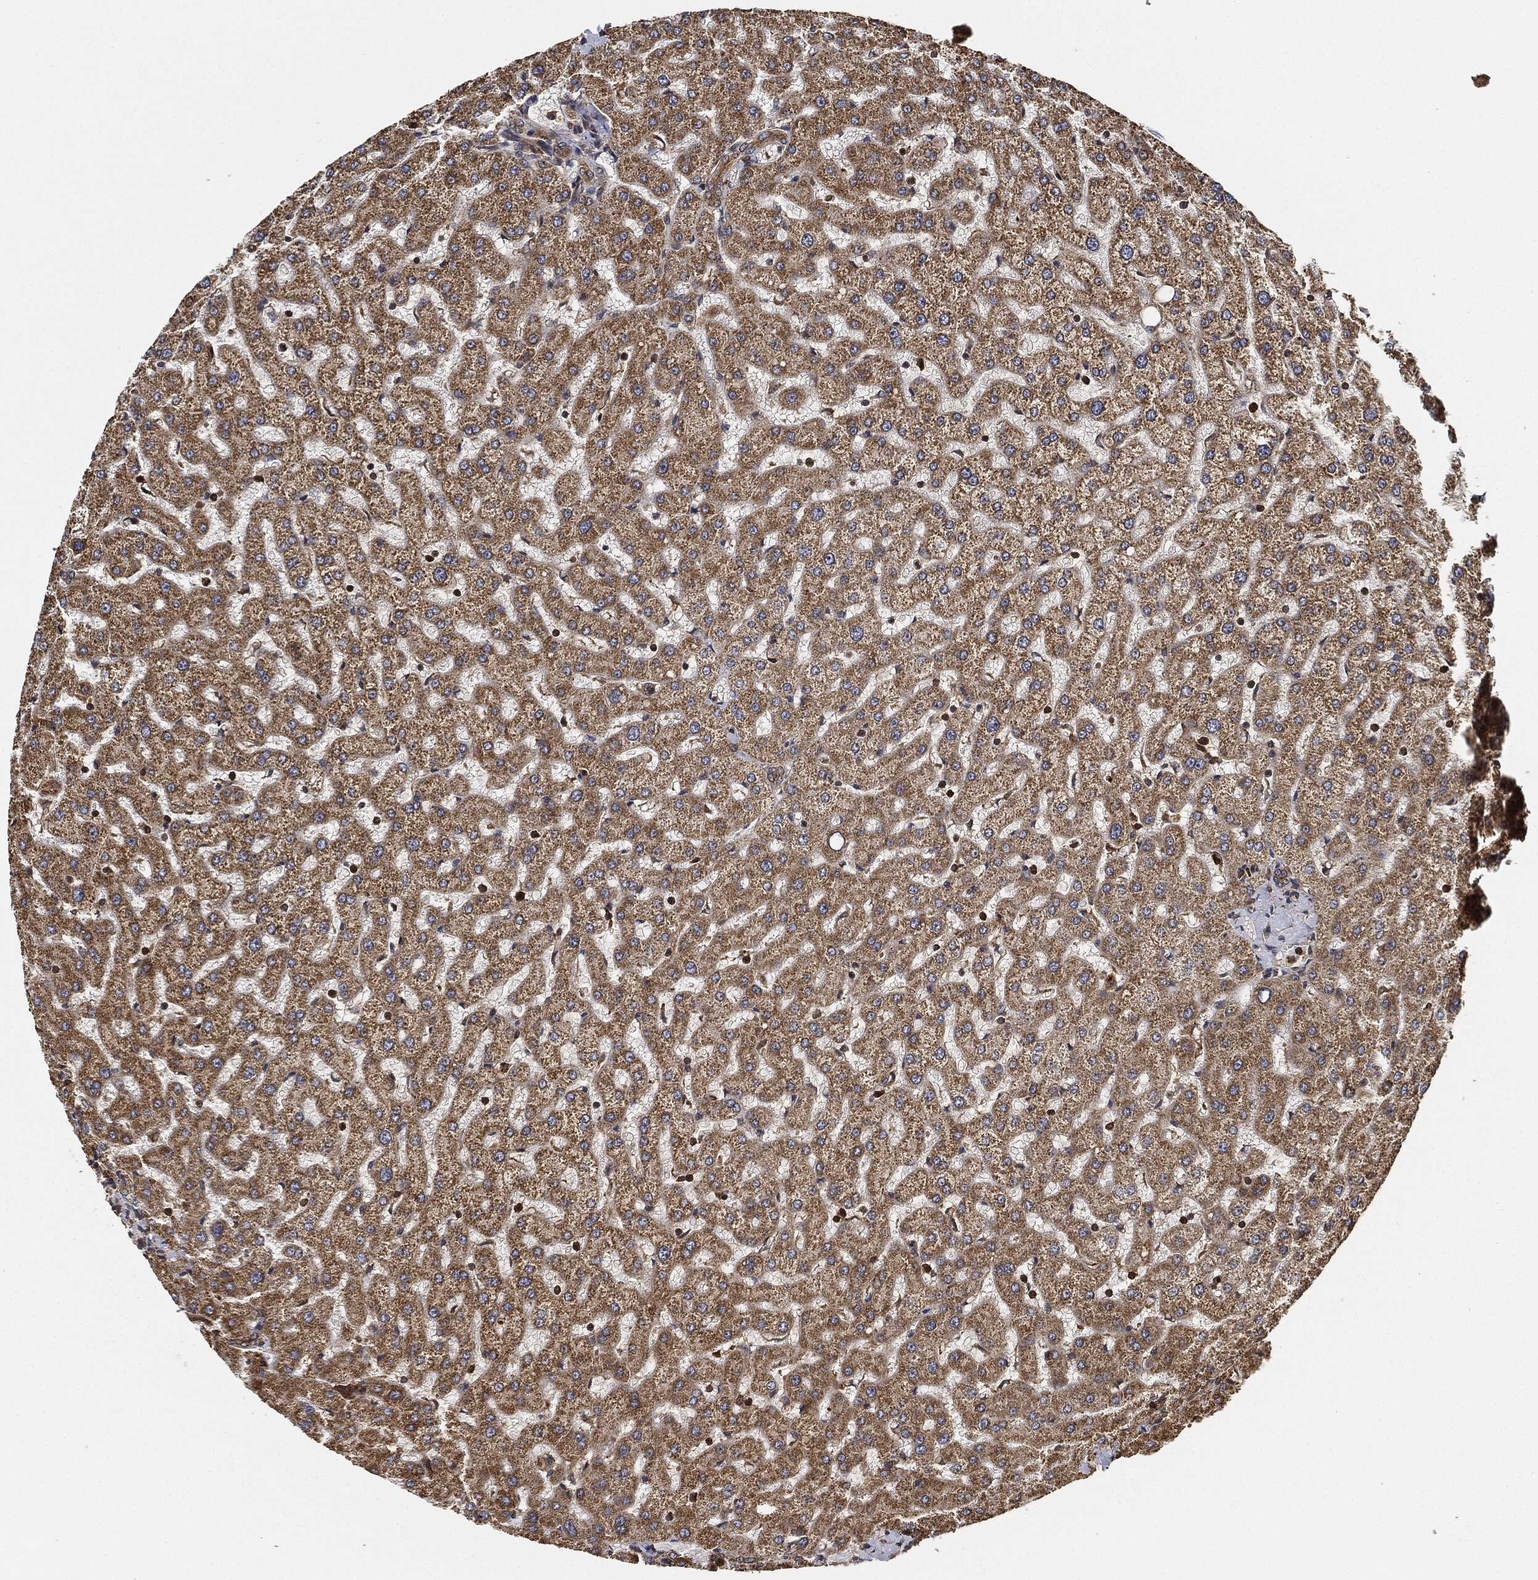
{"staining": {"intensity": "weak", "quantity": ">75%", "location": "cytoplasmic/membranous"}, "tissue": "liver", "cell_type": "Cholangiocytes", "image_type": "normal", "snomed": [{"axis": "morphology", "description": "Normal tissue, NOS"}, {"axis": "topography", "description": "Liver"}], "caption": "IHC of benign human liver exhibits low levels of weak cytoplasmic/membranous staining in about >75% of cholangiocytes. The staining is performed using DAB brown chromogen to label protein expression. The nuclei are counter-stained blue using hematoxylin.", "gene": "CEP290", "patient": {"sex": "female", "age": 50}}